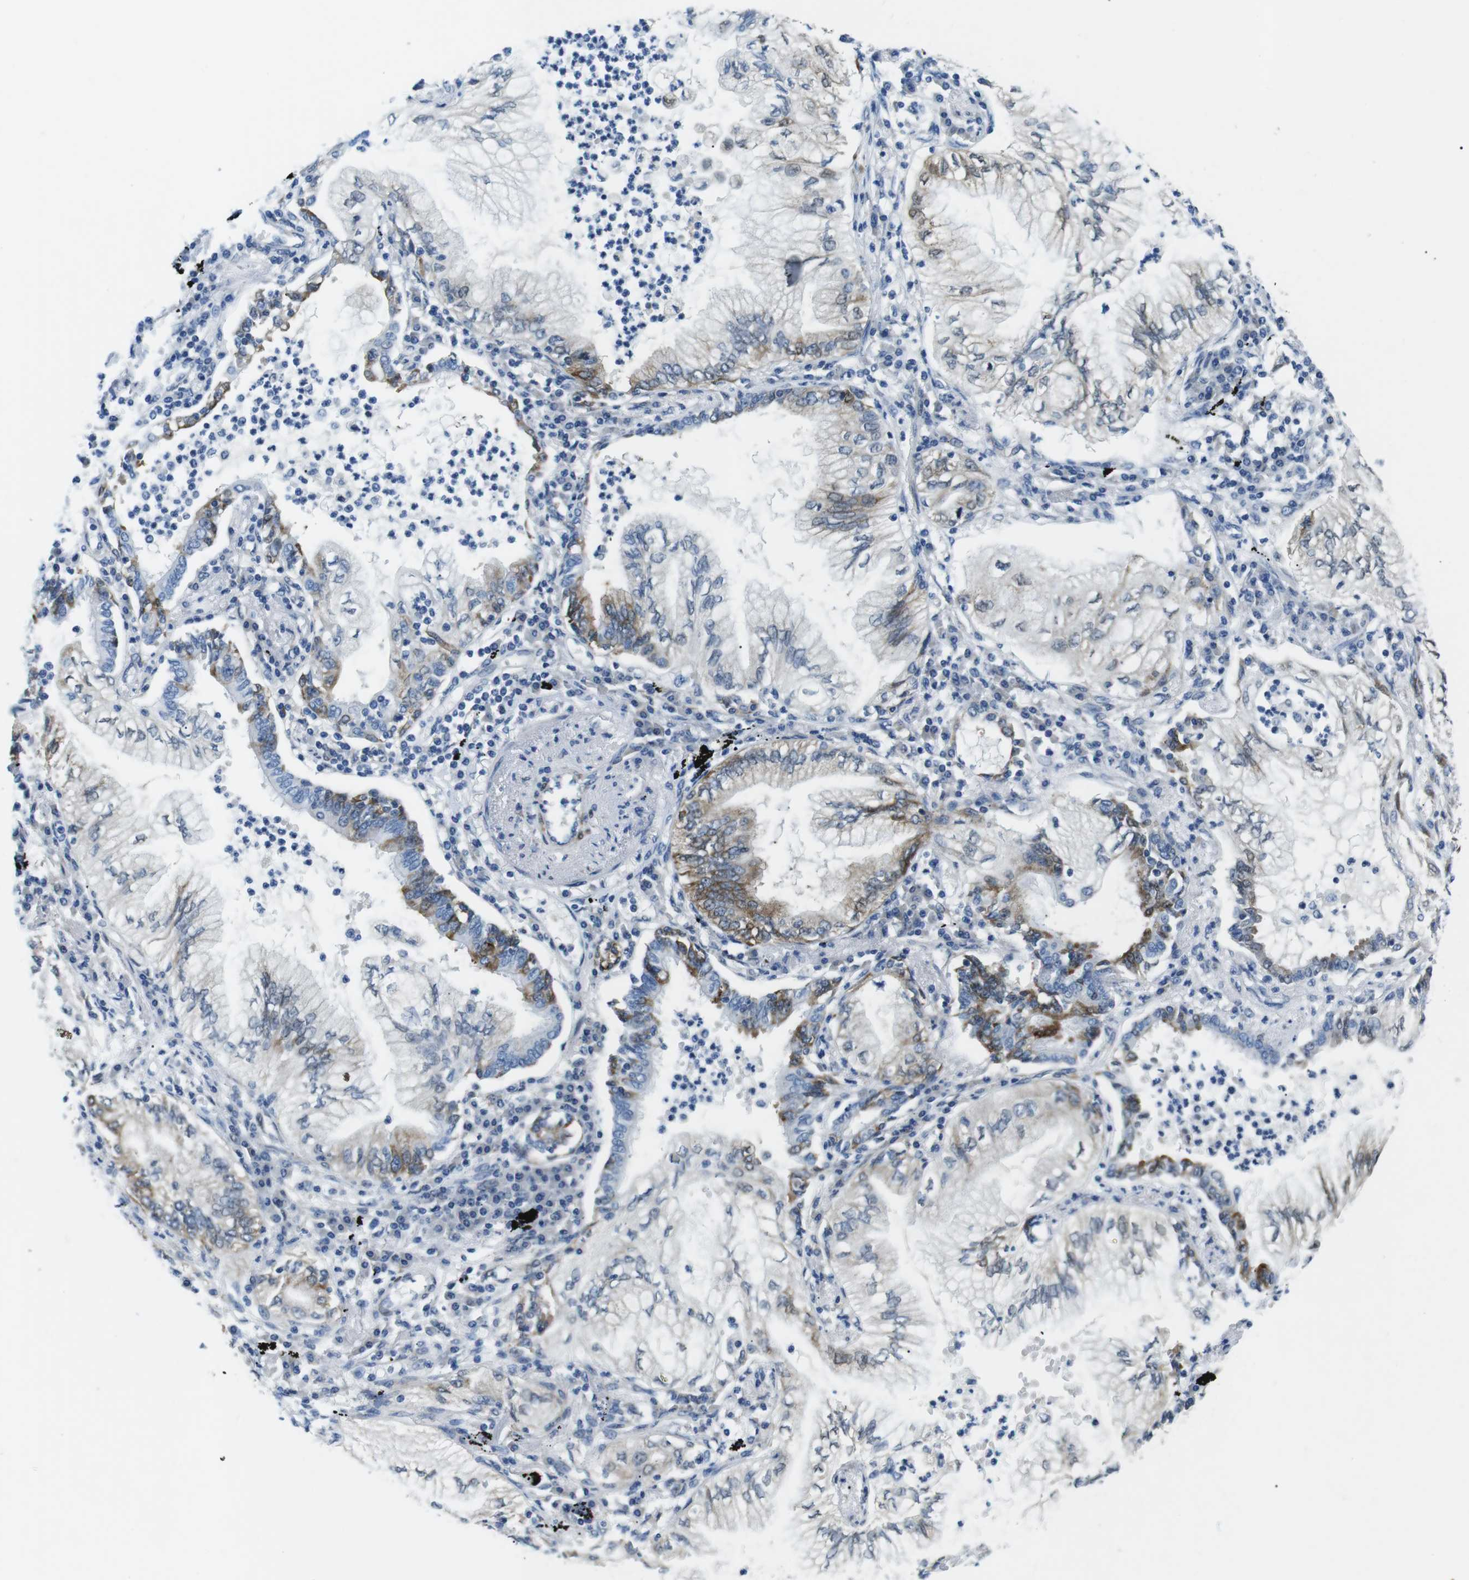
{"staining": {"intensity": "strong", "quantity": "25%-75%", "location": "cytoplasmic/membranous"}, "tissue": "lung cancer", "cell_type": "Tumor cells", "image_type": "cancer", "snomed": [{"axis": "morphology", "description": "Normal tissue, NOS"}, {"axis": "morphology", "description": "Adenocarcinoma, NOS"}, {"axis": "topography", "description": "Bronchus"}, {"axis": "topography", "description": "Lung"}], "caption": "IHC histopathology image of lung cancer stained for a protein (brown), which displays high levels of strong cytoplasmic/membranous staining in about 25%-75% of tumor cells.", "gene": "PHLDA1", "patient": {"sex": "female", "age": 70}}